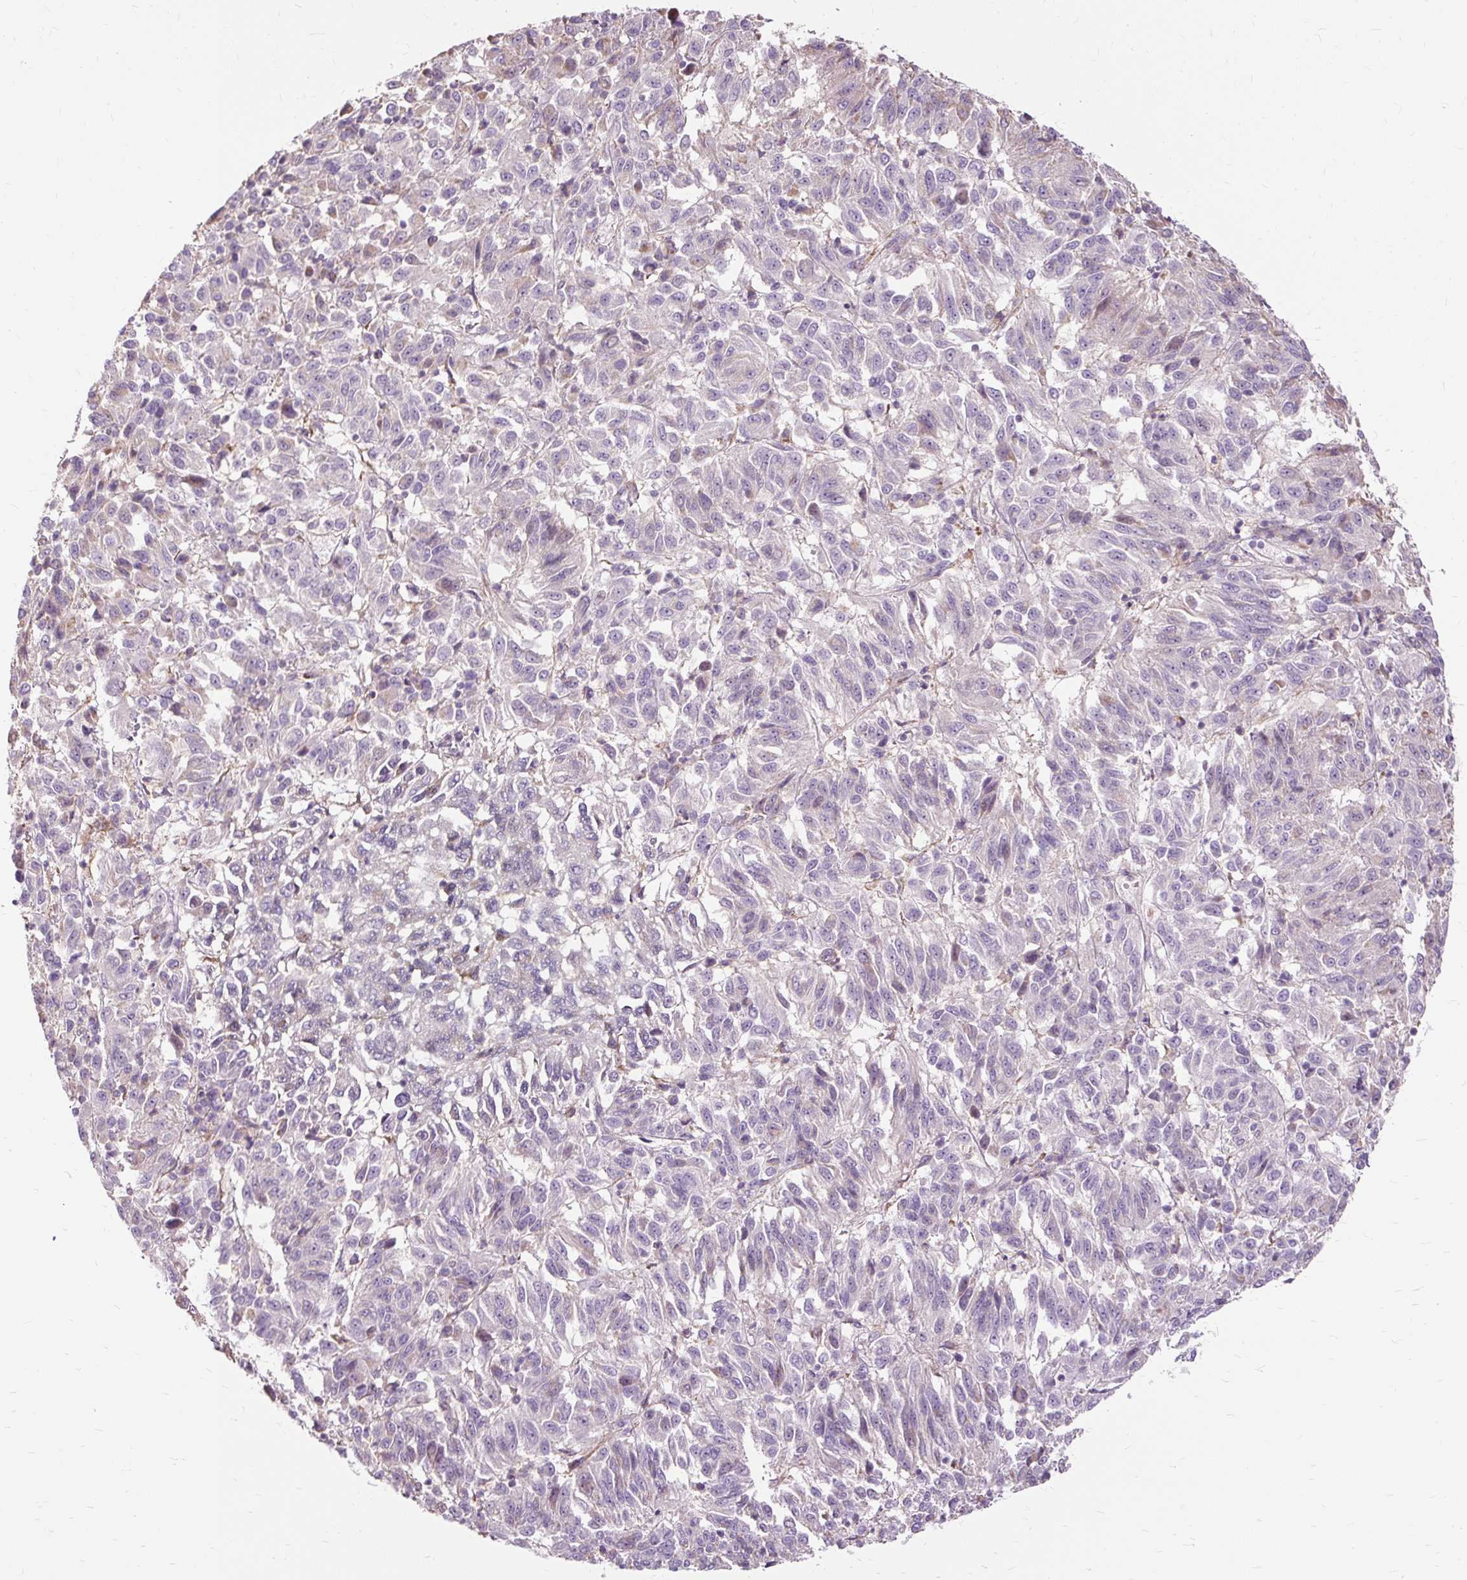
{"staining": {"intensity": "negative", "quantity": "none", "location": "none"}, "tissue": "melanoma", "cell_type": "Tumor cells", "image_type": "cancer", "snomed": [{"axis": "morphology", "description": "Malignant melanoma, Metastatic site"}, {"axis": "topography", "description": "Lung"}], "caption": "Immunohistochemical staining of human malignant melanoma (metastatic site) exhibits no significant staining in tumor cells.", "gene": "TSPAN8", "patient": {"sex": "male", "age": 64}}